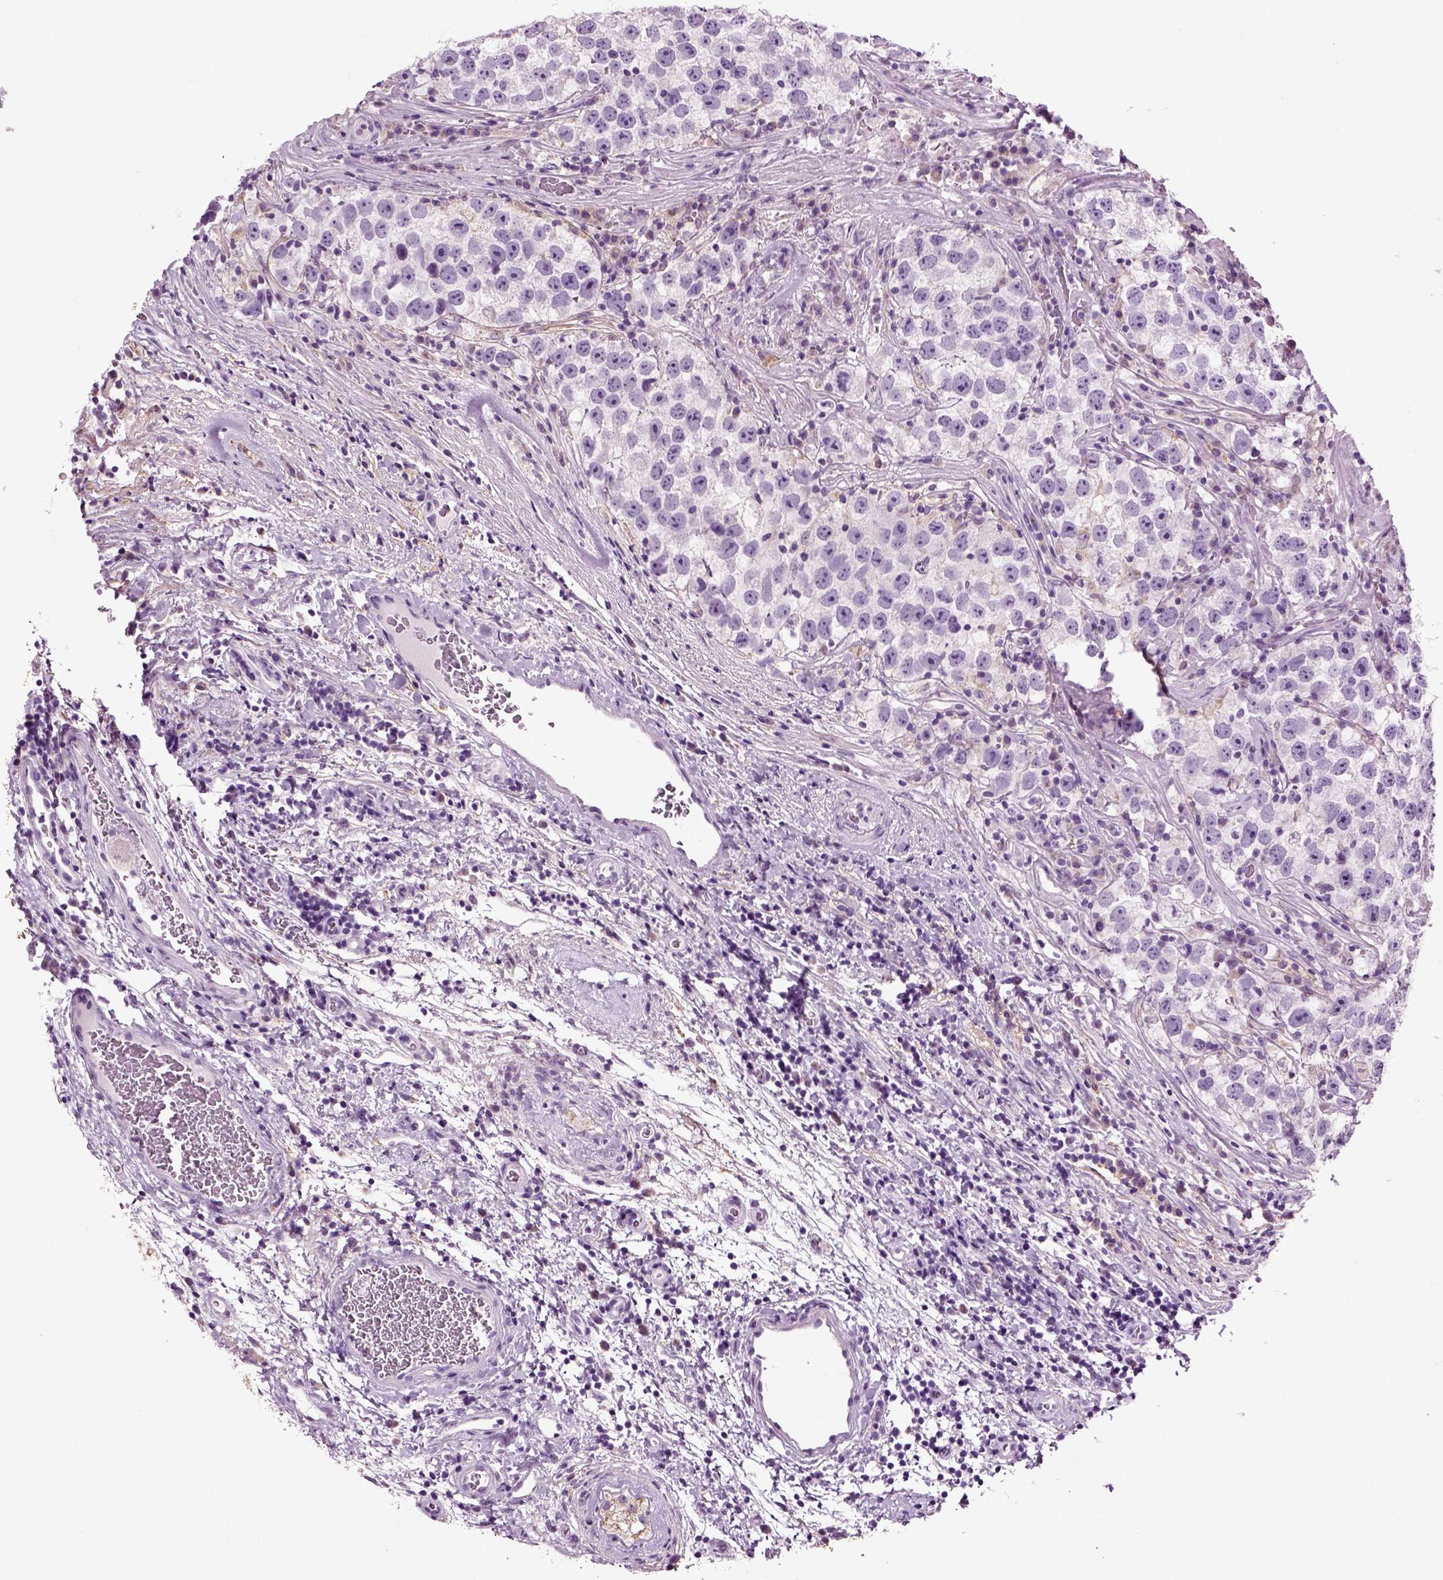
{"staining": {"intensity": "negative", "quantity": "none", "location": "none"}, "tissue": "testis cancer", "cell_type": "Tumor cells", "image_type": "cancer", "snomed": [{"axis": "morphology", "description": "Normal tissue, NOS"}, {"axis": "morphology", "description": "Seminoma, NOS"}, {"axis": "topography", "description": "Testis"}], "caption": "IHC photomicrograph of neoplastic tissue: testis cancer (seminoma) stained with DAB (3,3'-diaminobenzidine) displays no significant protein expression in tumor cells. (DAB IHC with hematoxylin counter stain).", "gene": "DNAH10", "patient": {"sex": "male", "age": 31}}